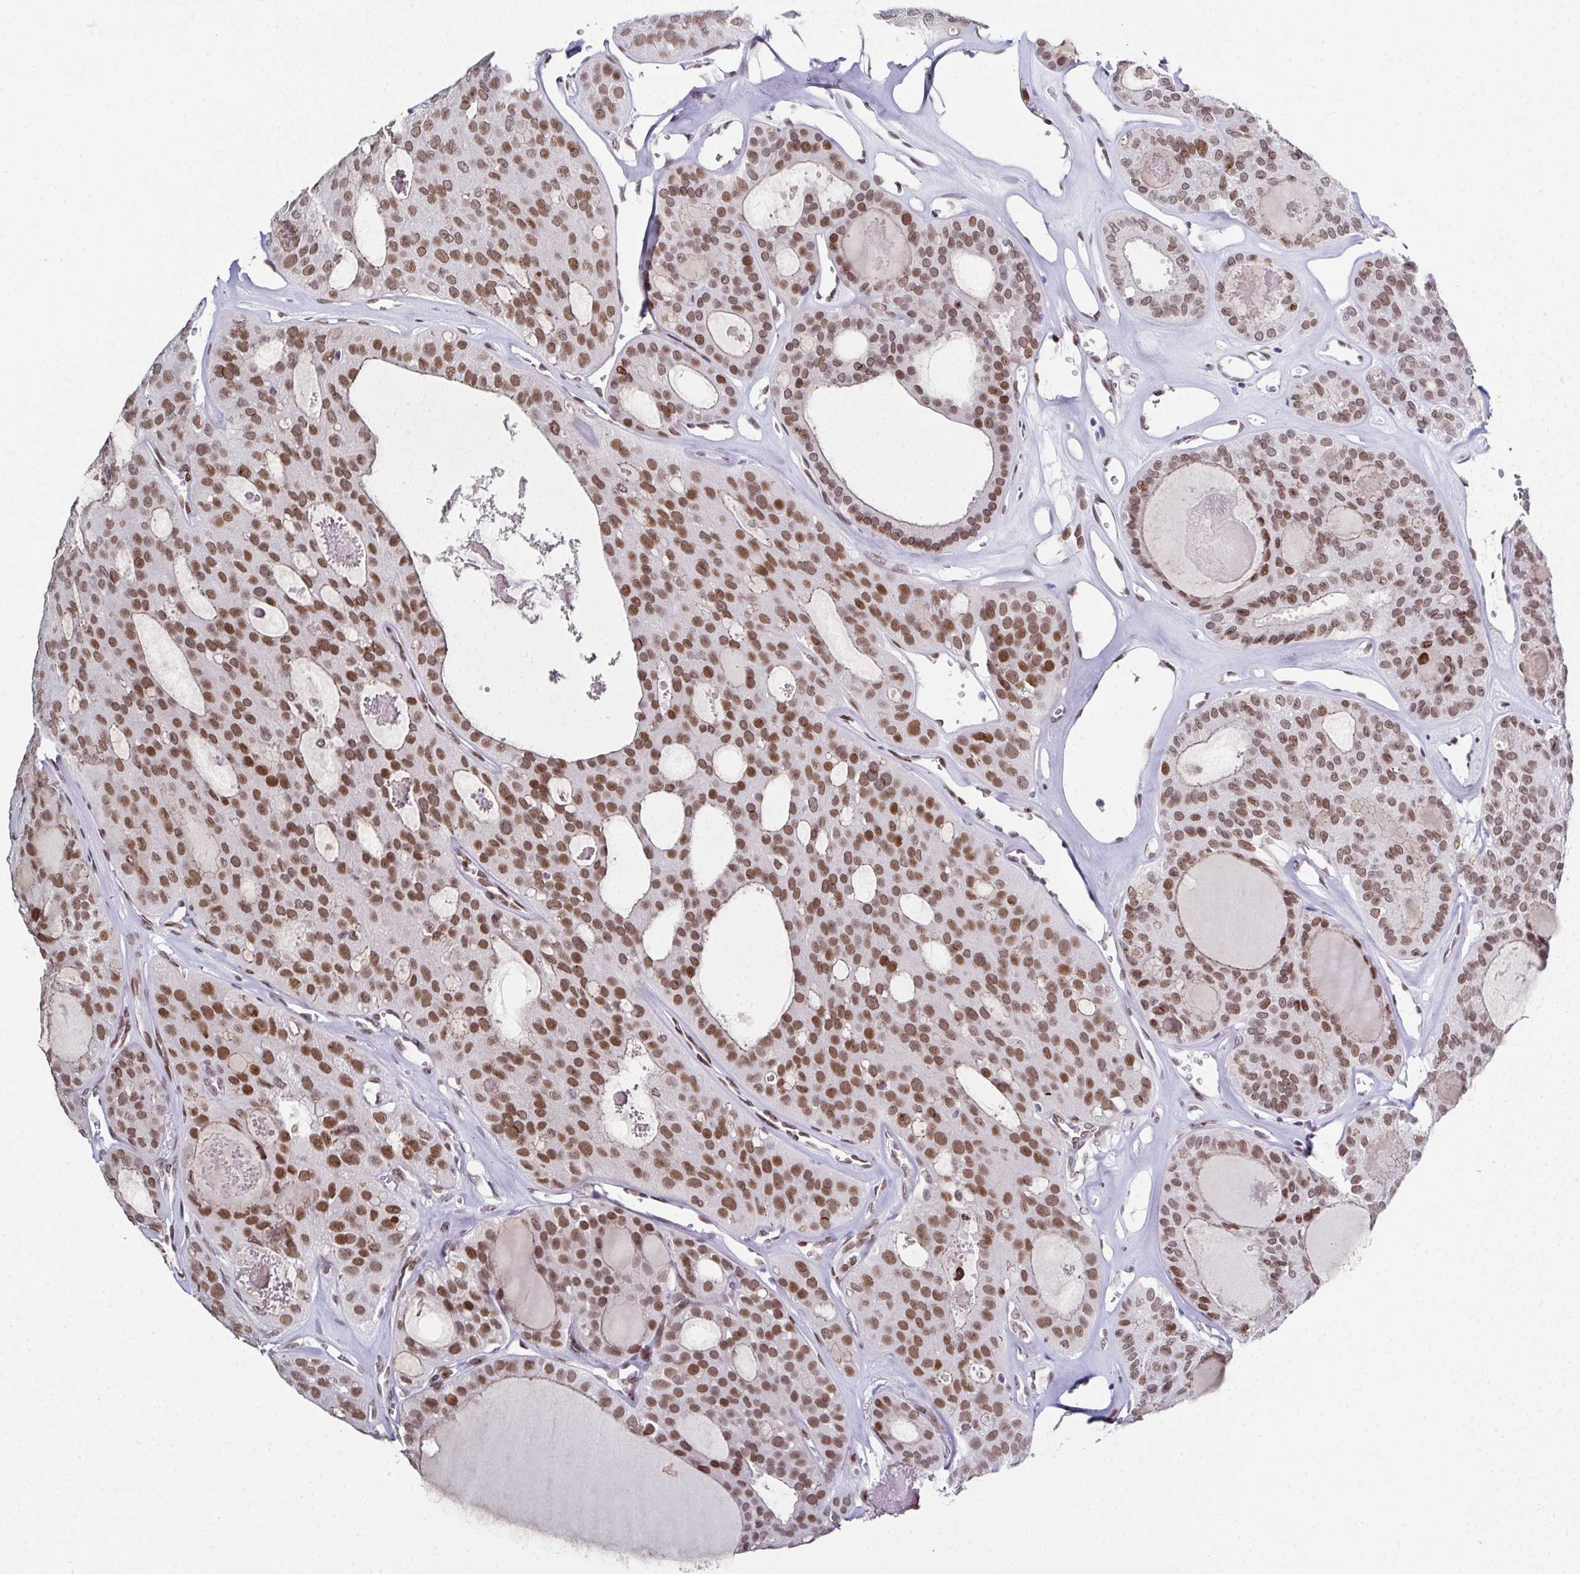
{"staining": {"intensity": "moderate", "quantity": ">75%", "location": "nuclear"}, "tissue": "thyroid cancer", "cell_type": "Tumor cells", "image_type": "cancer", "snomed": [{"axis": "morphology", "description": "Follicular adenoma carcinoma, NOS"}, {"axis": "topography", "description": "Thyroid gland"}], "caption": "A brown stain labels moderate nuclear positivity of a protein in follicular adenoma carcinoma (thyroid) tumor cells.", "gene": "RB1", "patient": {"sex": "male", "age": 75}}